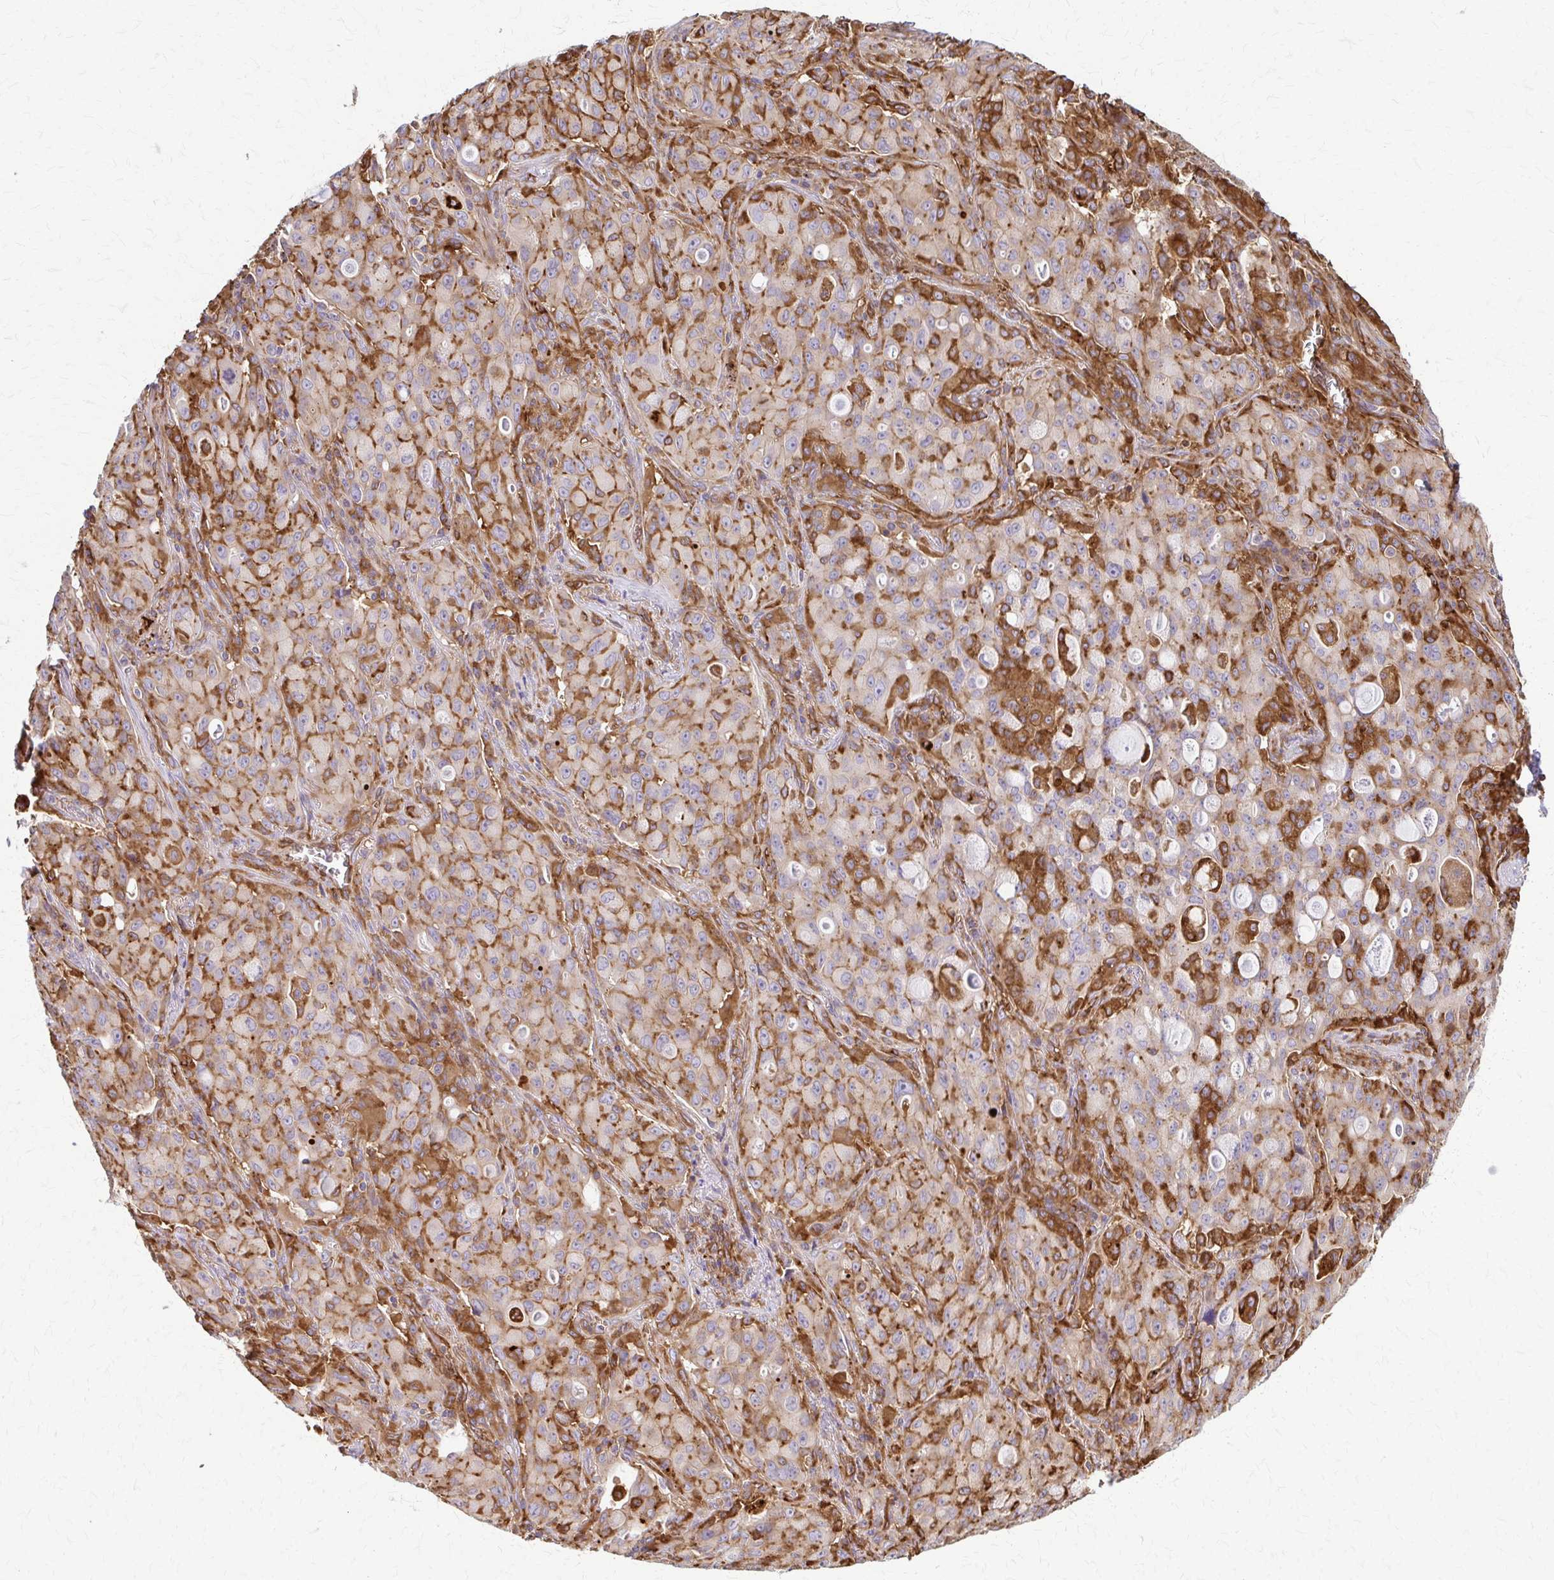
{"staining": {"intensity": "moderate", "quantity": ">75%", "location": "cytoplasmic/membranous"}, "tissue": "lung cancer", "cell_type": "Tumor cells", "image_type": "cancer", "snomed": [{"axis": "morphology", "description": "Adenocarcinoma, NOS"}, {"axis": "topography", "description": "Lung"}], "caption": "Immunohistochemistry histopathology image of neoplastic tissue: human lung adenocarcinoma stained using immunohistochemistry (IHC) exhibits medium levels of moderate protein expression localized specifically in the cytoplasmic/membranous of tumor cells, appearing as a cytoplasmic/membranous brown color.", "gene": "WASF2", "patient": {"sex": "female", "age": 44}}